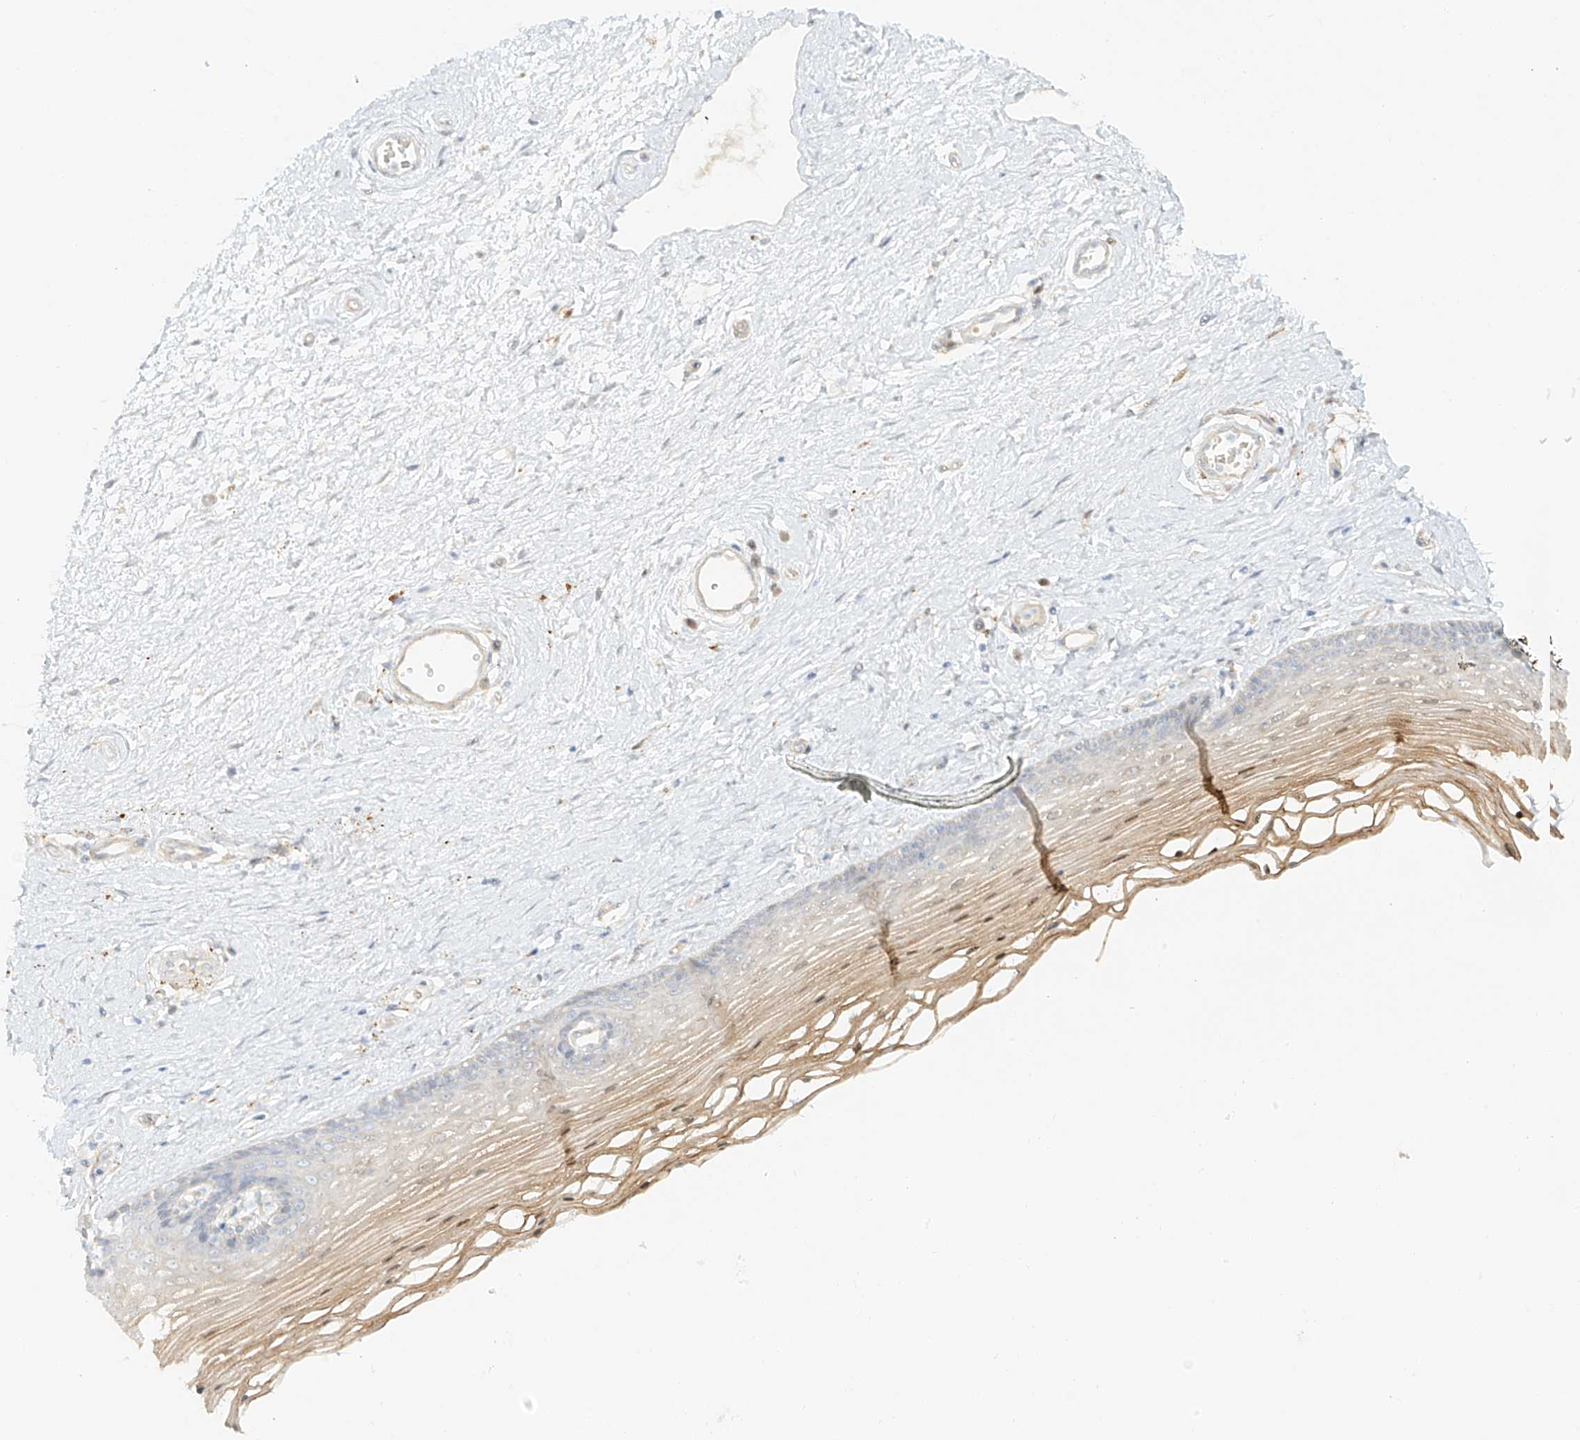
{"staining": {"intensity": "weak", "quantity": "<25%", "location": "cytoplasmic/membranous"}, "tissue": "vagina", "cell_type": "Squamous epithelial cells", "image_type": "normal", "snomed": [{"axis": "morphology", "description": "Normal tissue, NOS"}, {"axis": "topography", "description": "Vagina"}], "caption": "High magnification brightfield microscopy of benign vagina stained with DAB (3,3'-diaminobenzidine) (brown) and counterstained with hematoxylin (blue): squamous epithelial cells show no significant positivity. (DAB (3,3'-diaminobenzidine) immunohistochemistry, high magnification).", "gene": "UPK1B", "patient": {"sex": "female", "age": 46}}